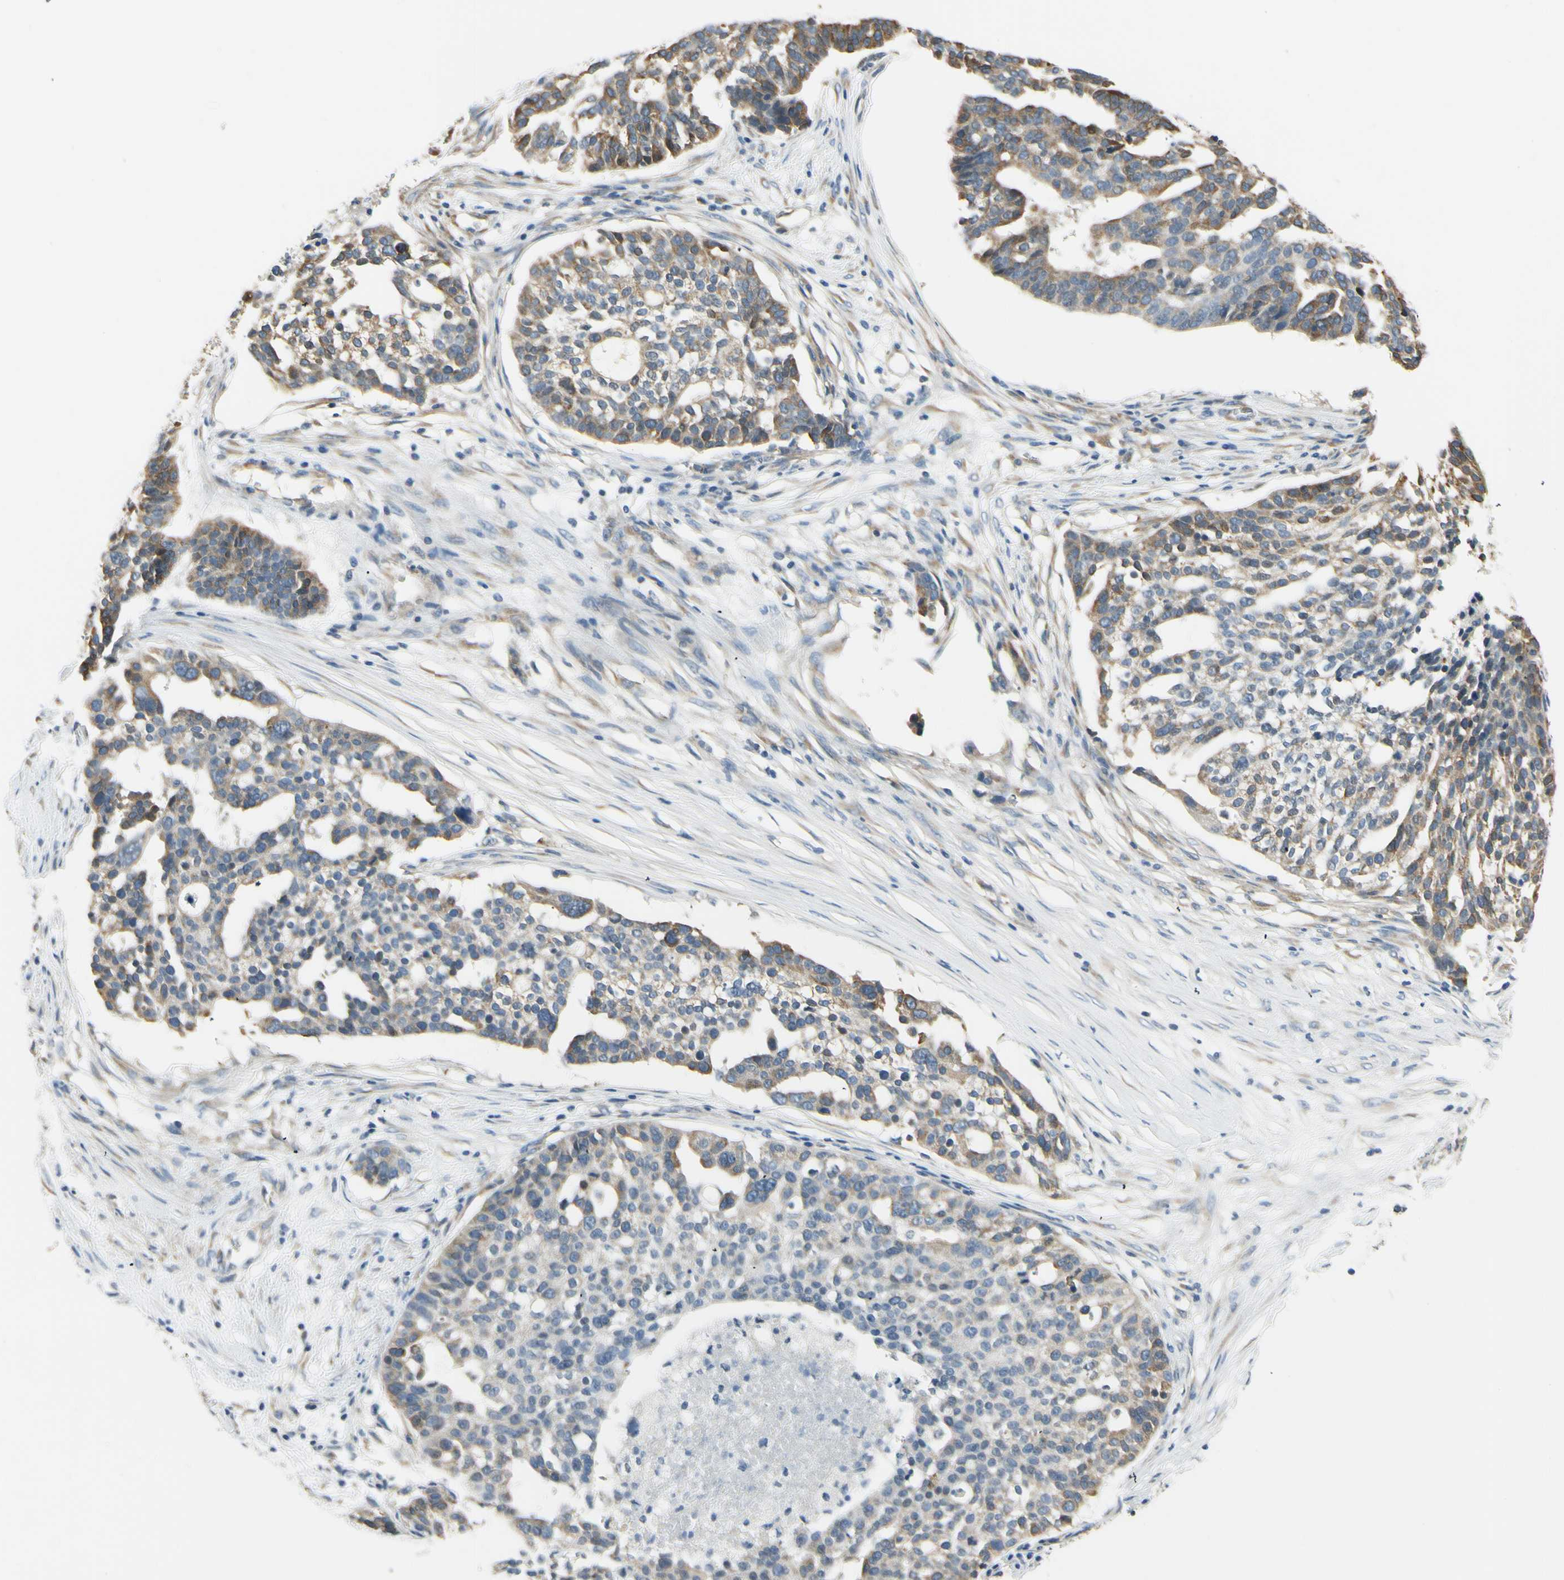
{"staining": {"intensity": "weak", "quantity": "25%-75%", "location": "cytoplasmic/membranous"}, "tissue": "ovarian cancer", "cell_type": "Tumor cells", "image_type": "cancer", "snomed": [{"axis": "morphology", "description": "Cystadenocarcinoma, serous, NOS"}, {"axis": "topography", "description": "Ovary"}], "caption": "Protein positivity by IHC demonstrates weak cytoplasmic/membranous staining in about 25%-75% of tumor cells in ovarian cancer. Using DAB (brown) and hematoxylin (blue) stains, captured at high magnification using brightfield microscopy.", "gene": "IGDCC4", "patient": {"sex": "female", "age": 59}}